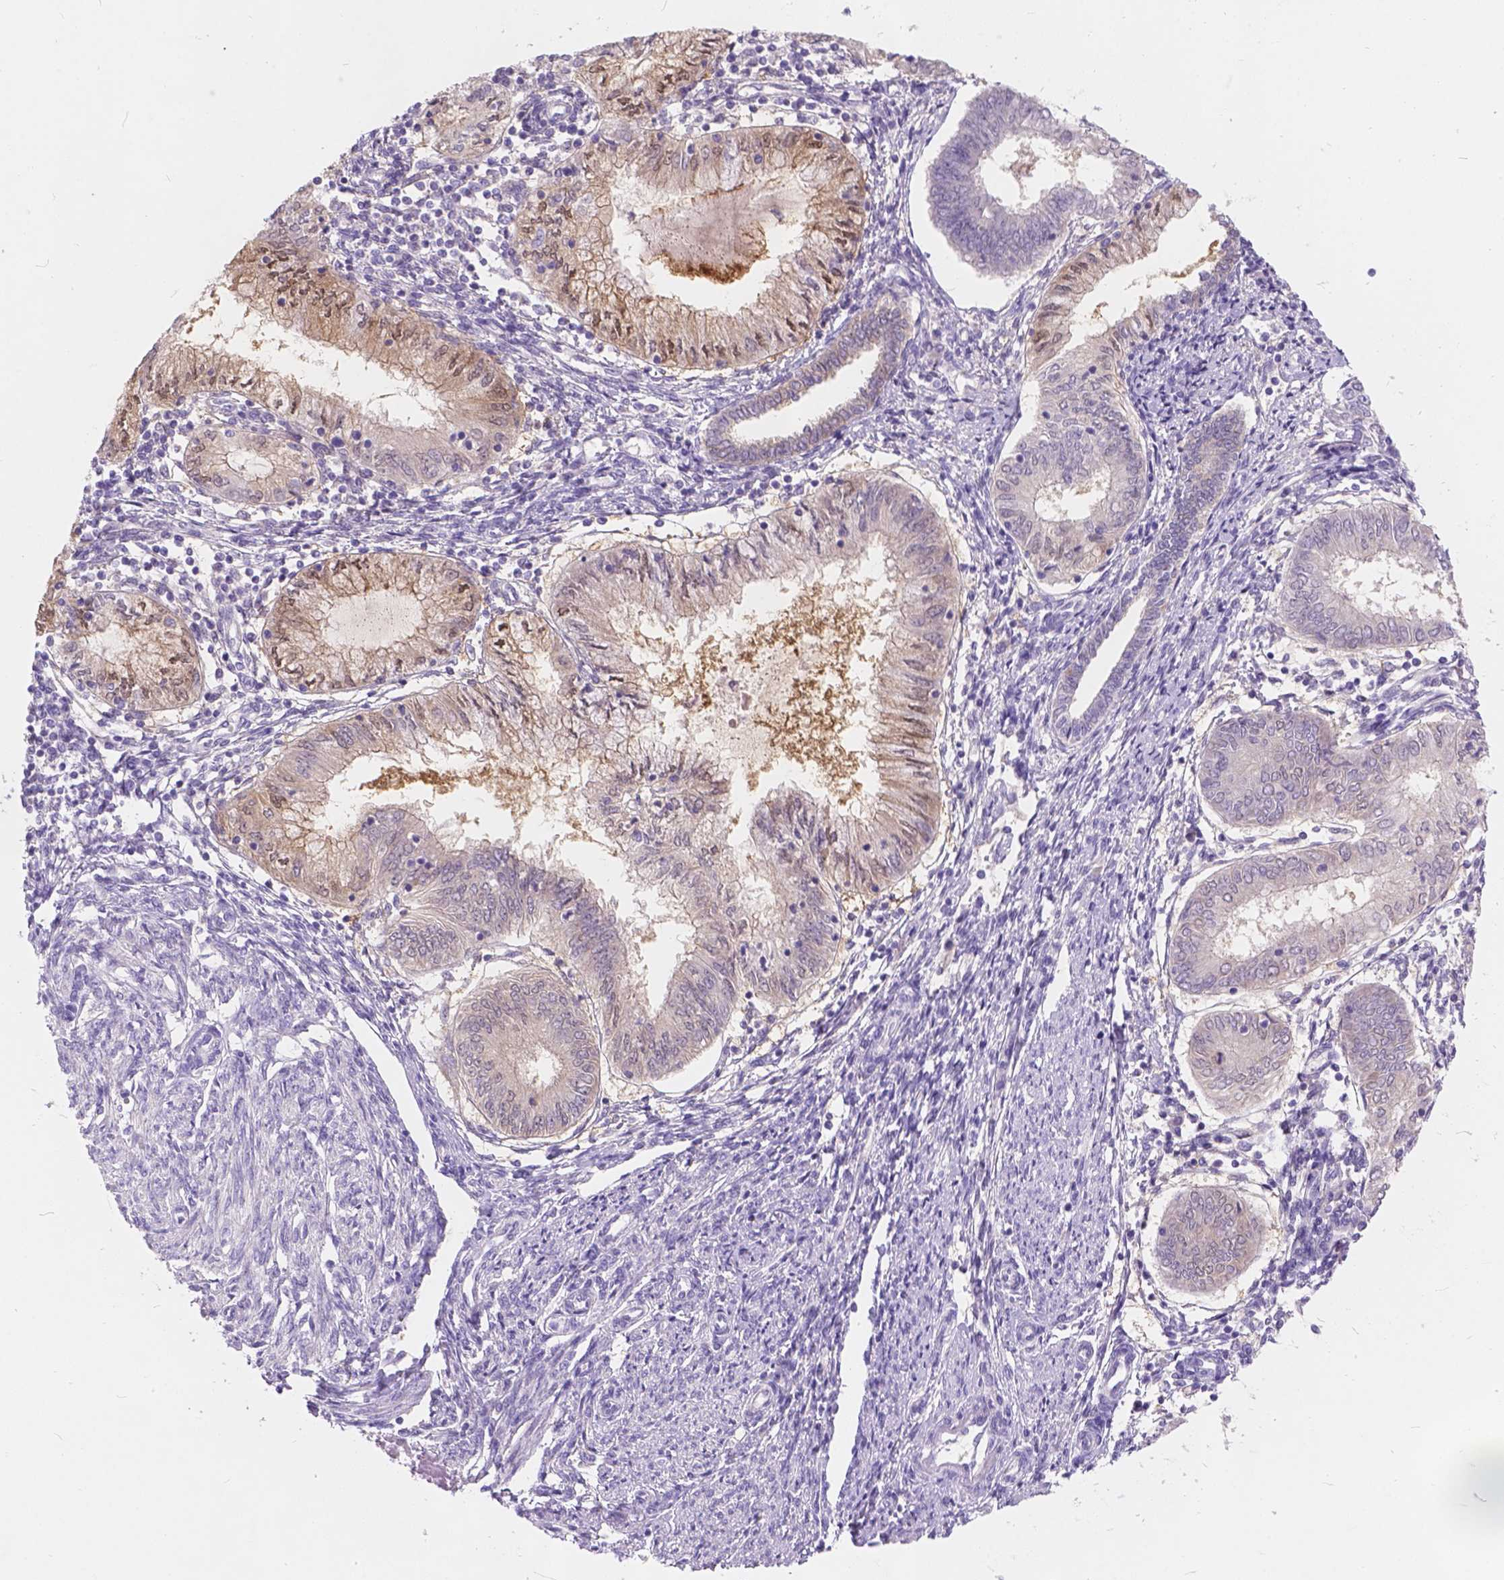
{"staining": {"intensity": "weak", "quantity": "<25%", "location": "cytoplasmic/membranous,nuclear"}, "tissue": "endometrial cancer", "cell_type": "Tumor cells", "image_type": "cancer", "snomed": [{"axis": "morphology", "description": "Adenocarcinoma, NOS"}, {"axis": "topography", "description": "Endometrium"}], "caption": "This is a photomicrograph of immunohistochemistry (IHC) staining of adenocarcinoma (endometrial), which shows no expression in tumor cells. (DAB (3,3'-diaminobenzidine) immunohistochemistry (IHC) visualized using brightfield microscopy, high magnification).", "gene": "PEX11G", "patient": {"sex": "female", "age": 68}}